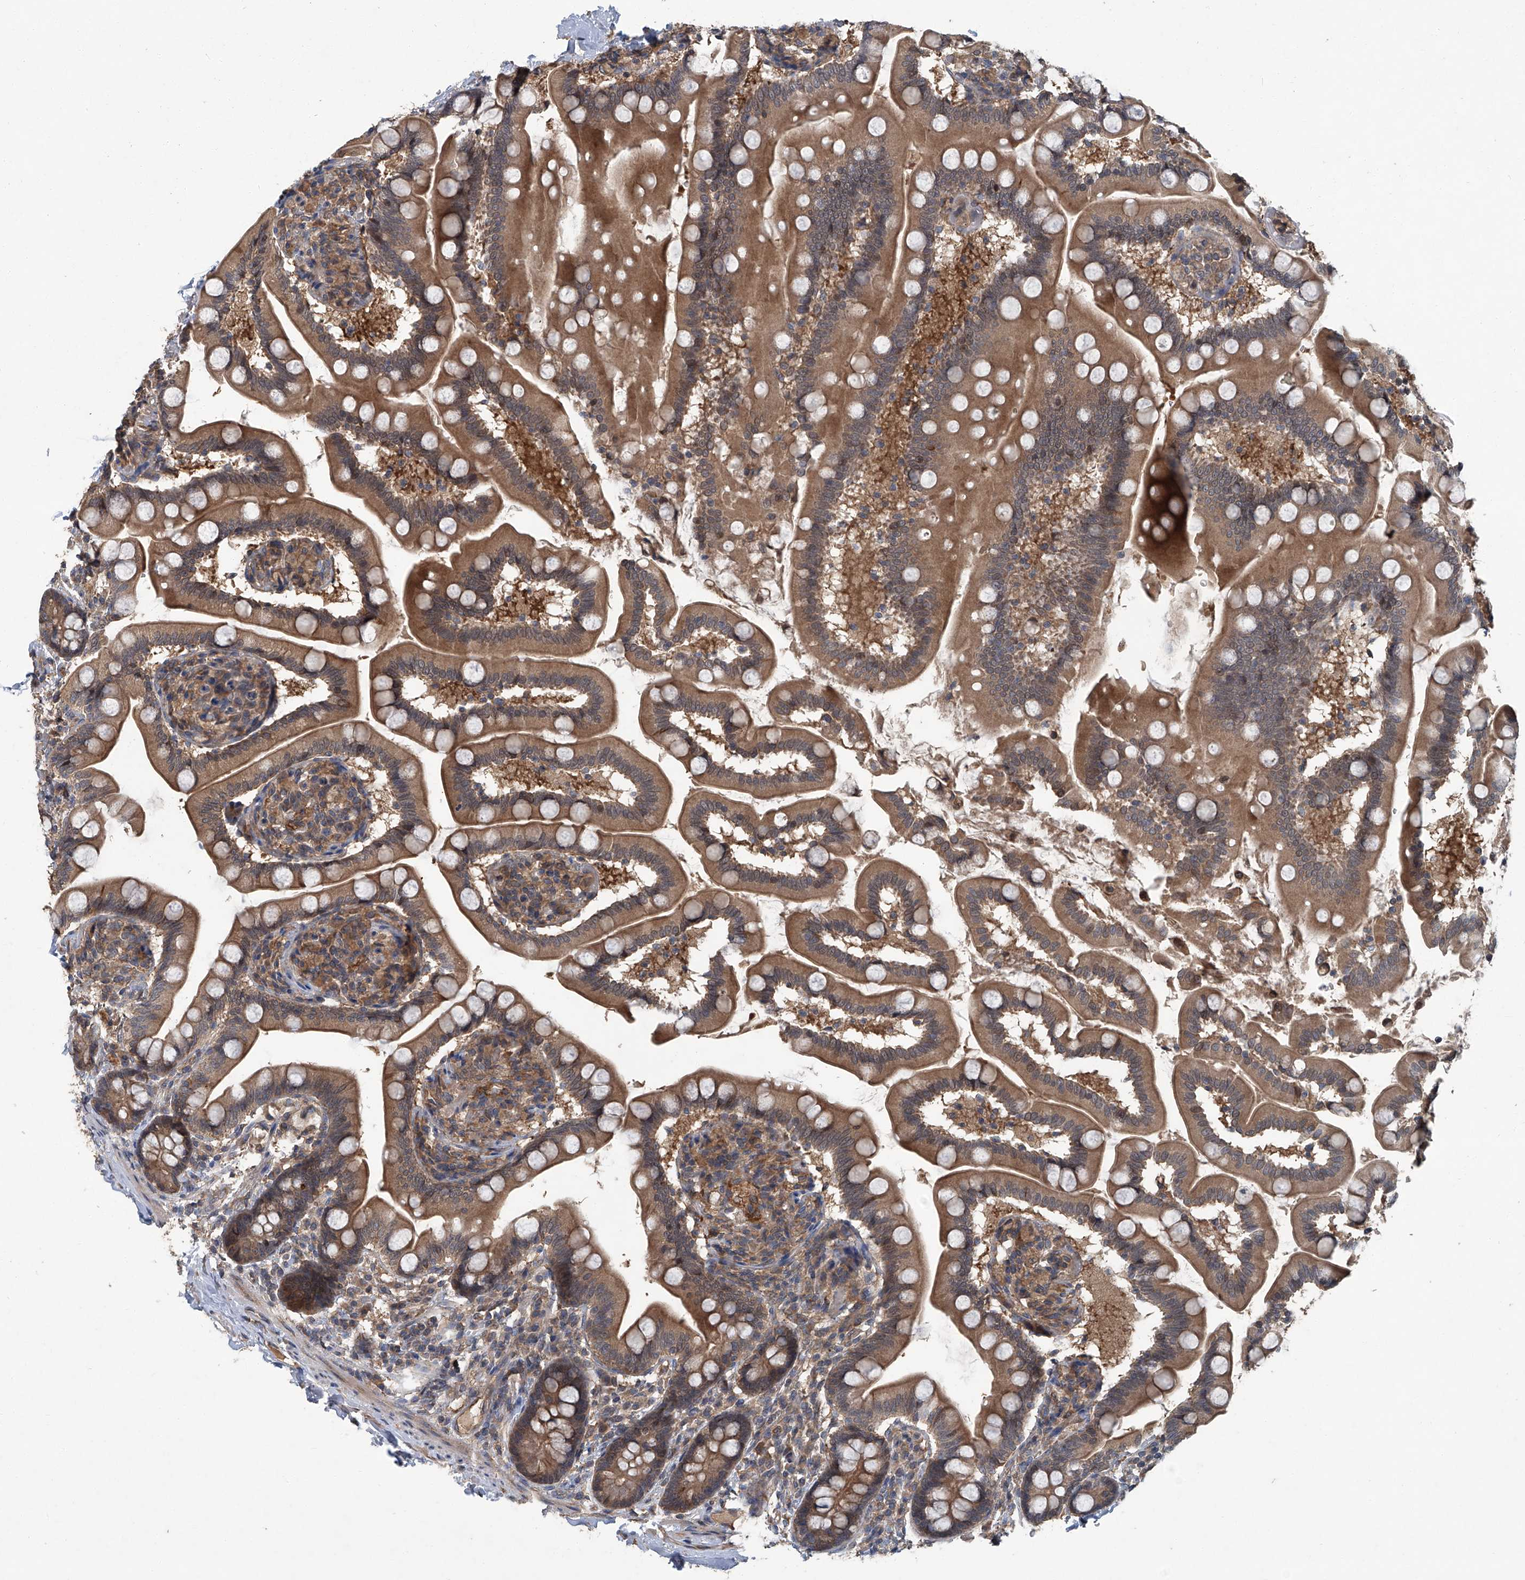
{"staining": {"intensity": "moderate", "quantity": ">75%", "location": "cytoplasmic/membranous"}, "tissue": "small intestine", "cell_type": "Glandular cells", "image_type": "normal", "snomed": [{"axis": "morphology", "description": "Normal tissue, NOS"}, {"axis": "topography", "description": "Small intestine"}], "caption": "Immunohistochemistry (DAB (3,3'-diaminobenzidine)) staining of benign human small intestine exhibits moderate cytoplasmic/membranous protein expression in approximately >75% of glandular cells.", "gene": "ANKRD34A", "patient": {"sex": "female", "age": 64}}